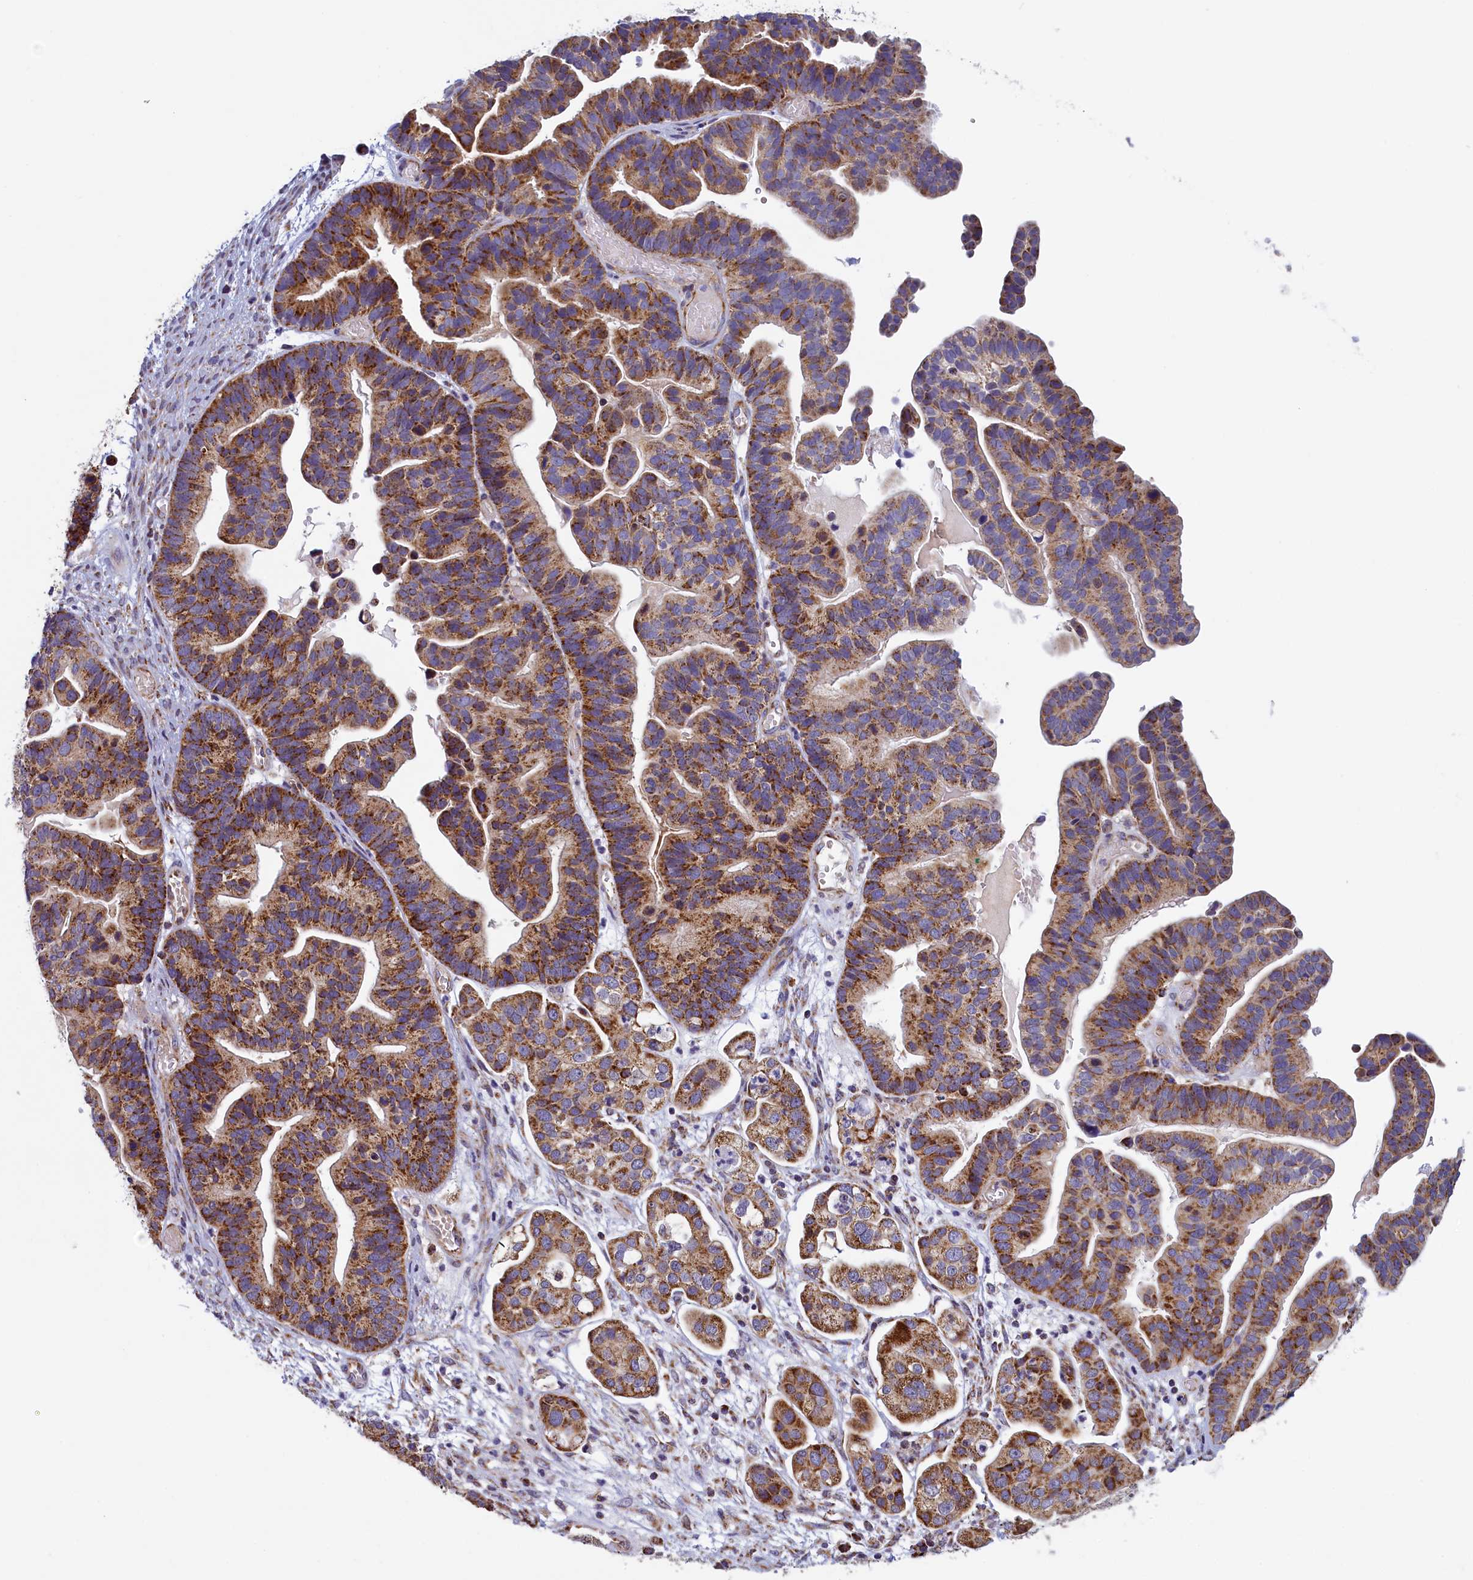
{"staining": {"intensity": "moderate", "quantity": "25%-75%", "location": "cytoplasmic/membranous"}, "tissue": "ovarian cancer", "cell_type": "Tumor cells", "image_type": "cancer", "snomed": [{"axis": "morphology", "description": "Cystadenocarcinoma, serous, NOS"}, {"axis": "topography", "description": "Ovary"}], "caption": "Immunohistochemistry histopathology image of neoplastic tissue: human ovarian cancer stained using IHC demonstrates medium levels of moderate protein expression localized specifically in the cytoplasmic/membranous of tumor cells, appearing as a cytoplasmic/membranous brown color.", "gene": "IFT122", "patient": {"sex": "female", "age": 56}}